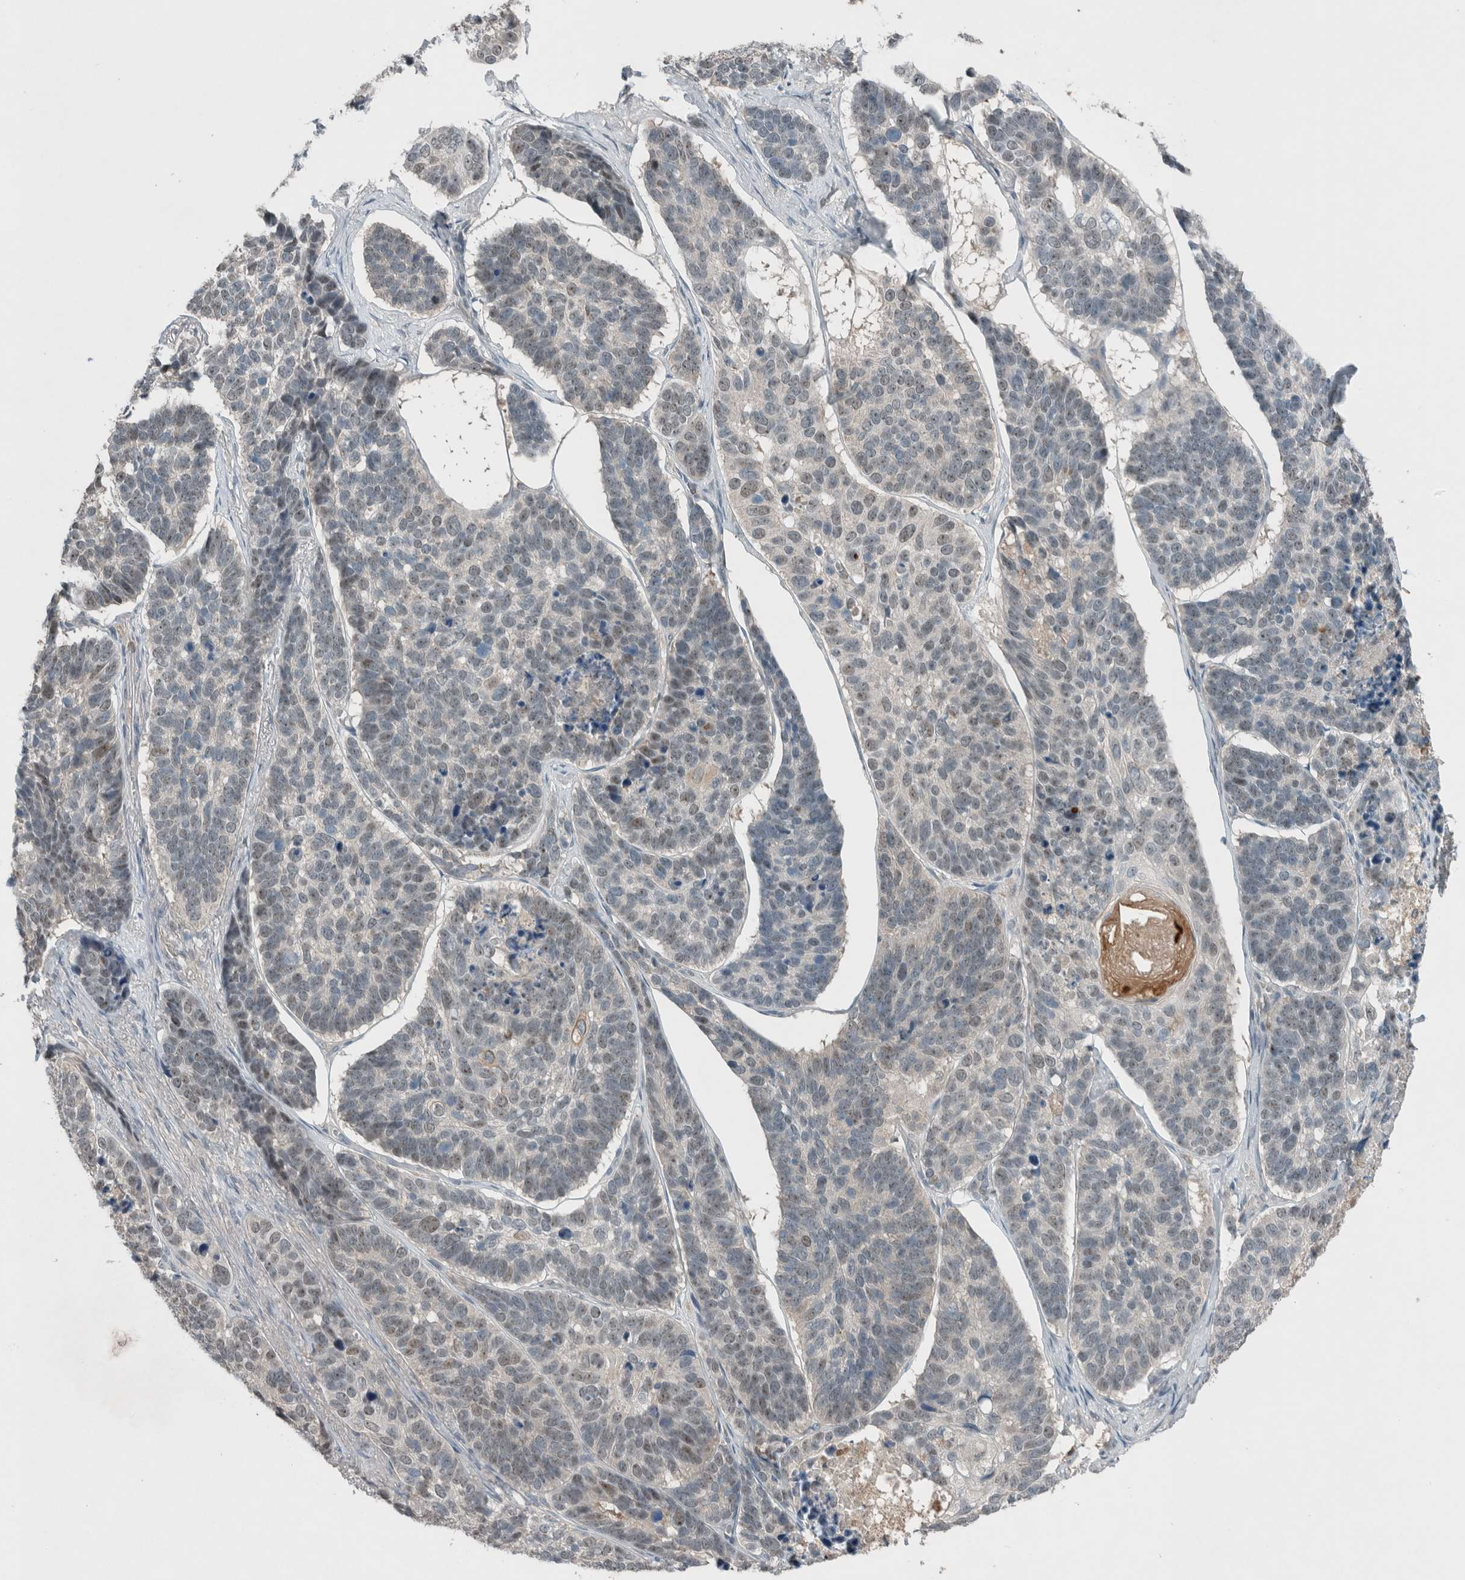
{"staining": {"intensity": "weak", "quantity": "<25%", "location": "nuclear"}, "tissue": "skin cancer", "cell_type": "Tumor cells", "image_type": "cancer", "snomed": [{"axis": "morphology", "description": "Basal cell carcinoma"}, {"axis": "topography", "description": "Skin"}], "caption": "High magnification brightfield microscopy of skin basal cell carcinoma stained with DAB (brown) and counterstained with hematoxylin (blue): tumor cells show no significant expression. Nuclei are stained in blue.", "gene": "RALGDS", "patient": {"sex": "male", "age": 62}}